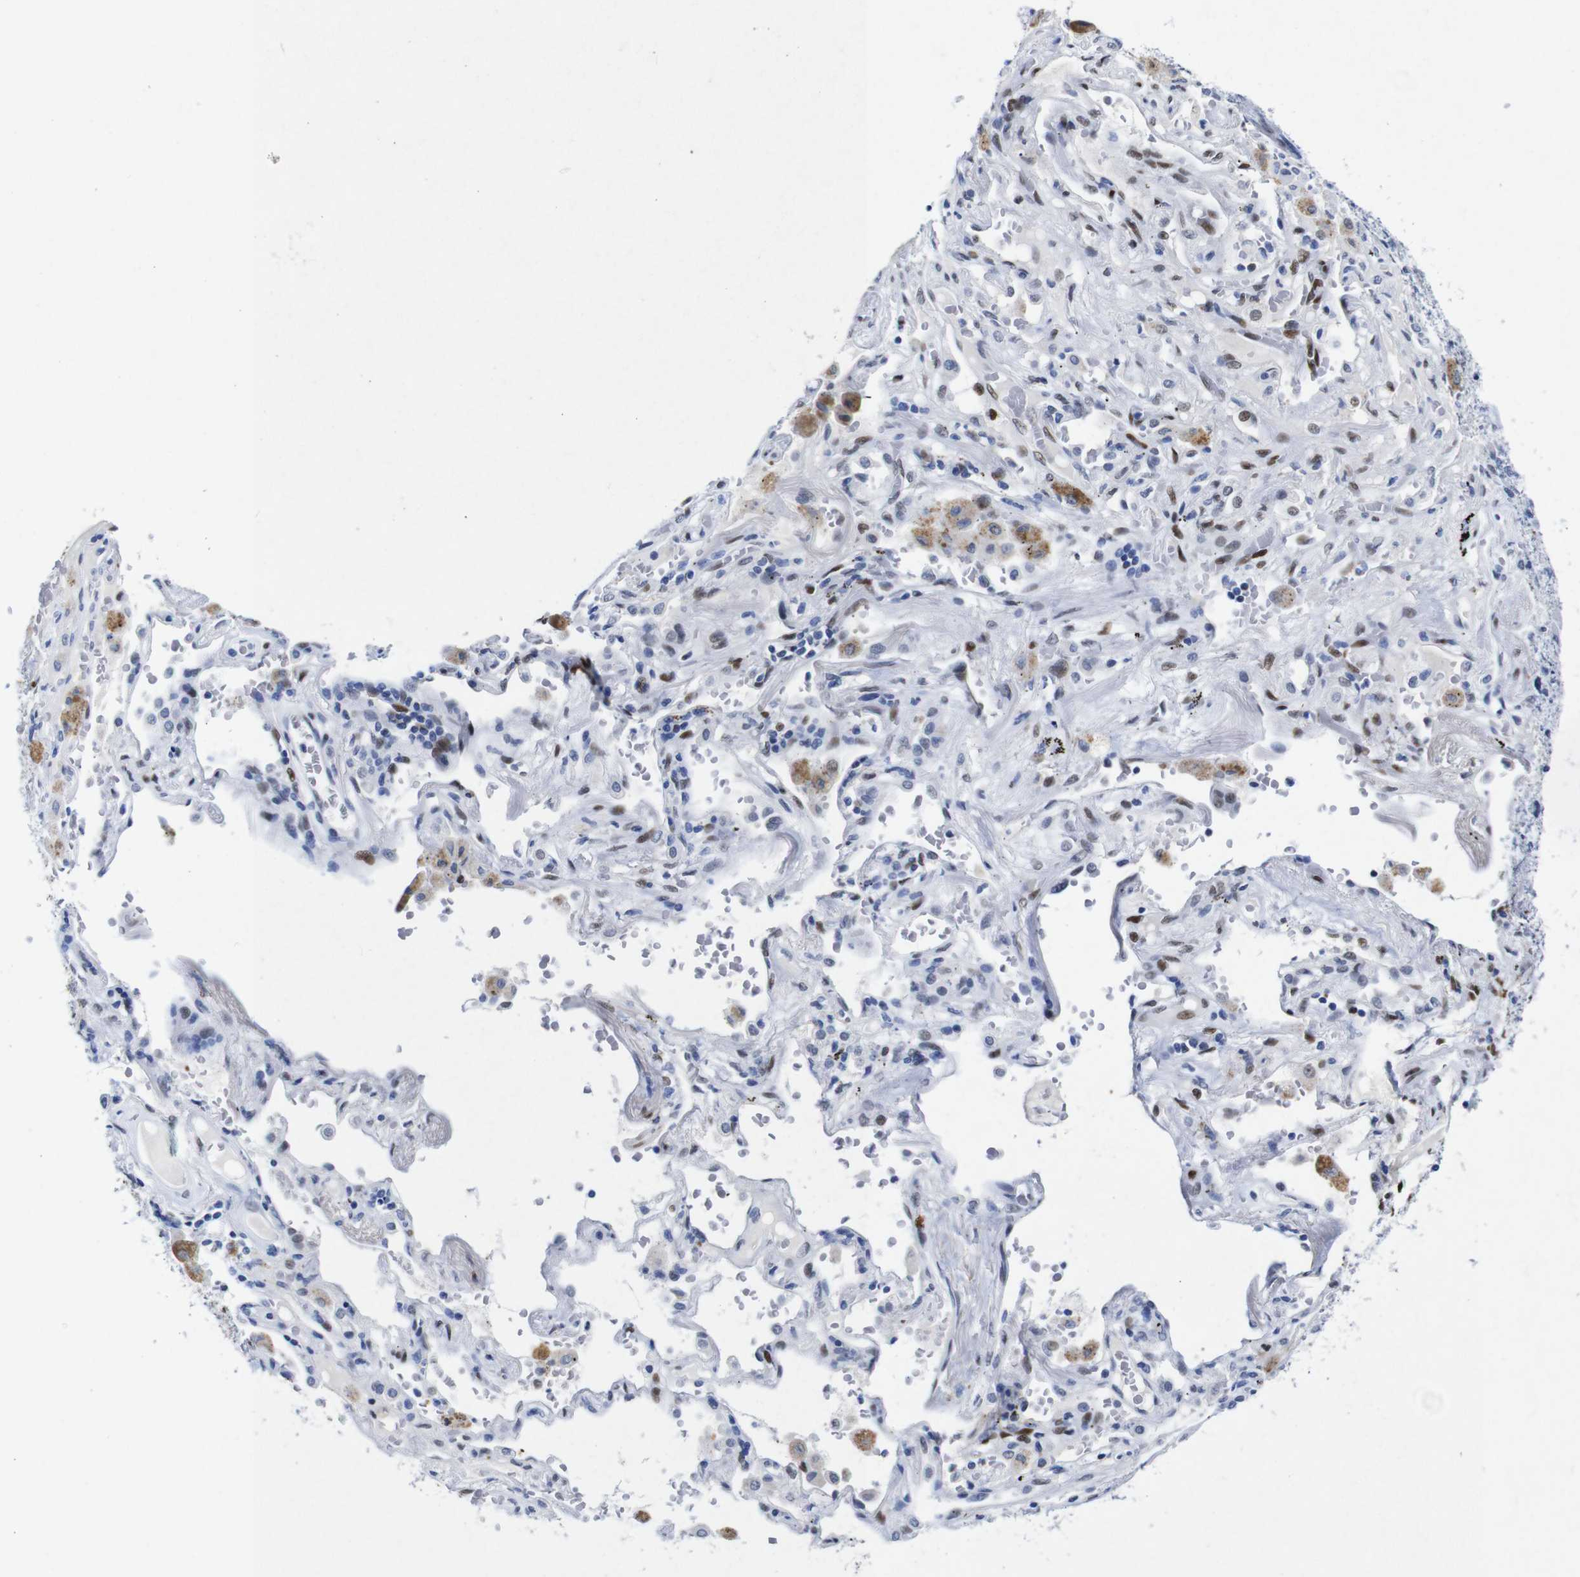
{"staining": {"intensity": "moderate", "quantity": "<25%", "location": "nuclear"}, "tissue": "lung cancer", "cell_type": "Tumor cells", "image_type": "cancer", "snomed": [{"axis": "morphology", "description": "Squamous cell carcinoma, NOS"}, {"axis": "topography", "description": "Lung"}], "caption": "About <25% of tumor cells in lung squamous cell carcinoma exhibit moderate nuclear protein positivity as visualized by brown immunohistochemical staining.", "gene": "FOSL2", "patient": {"sex": "male", "age": 57}}